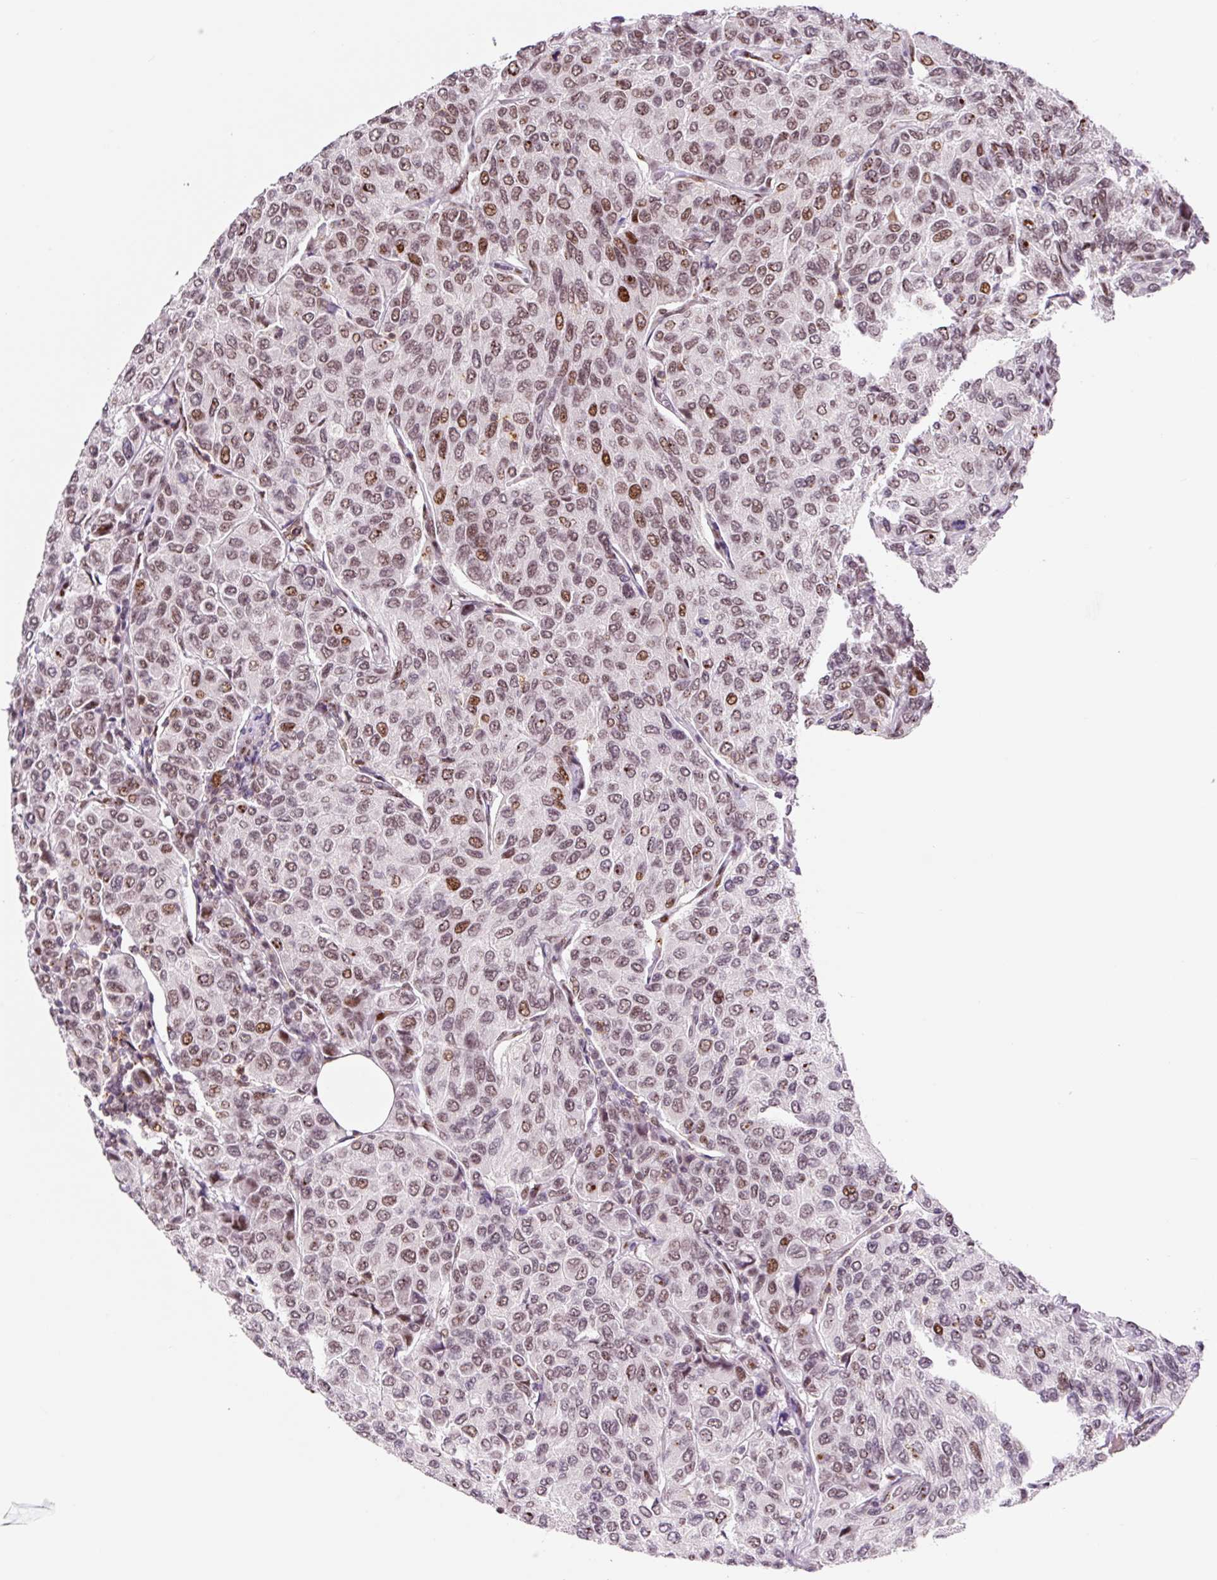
{"staining": {"intensity": "moderate", "quantity": "25%-75%", "location": "nuclear"}, "tissue": "breast cancer", "cell_type": "Tumor cells", "image_type": "cancer", "snomed": [{"axis": "morphology", "description": "Duct carcinoma"}, {"axis": "topography", "description": "Breast"}], "caption": "Moderate nuclear positivity is identified in about 25%-75% of tumor cells in intraductal carcinoma (breast).", "gene": "CCNL2", "patient": {"sex": "female", "age": 55}}